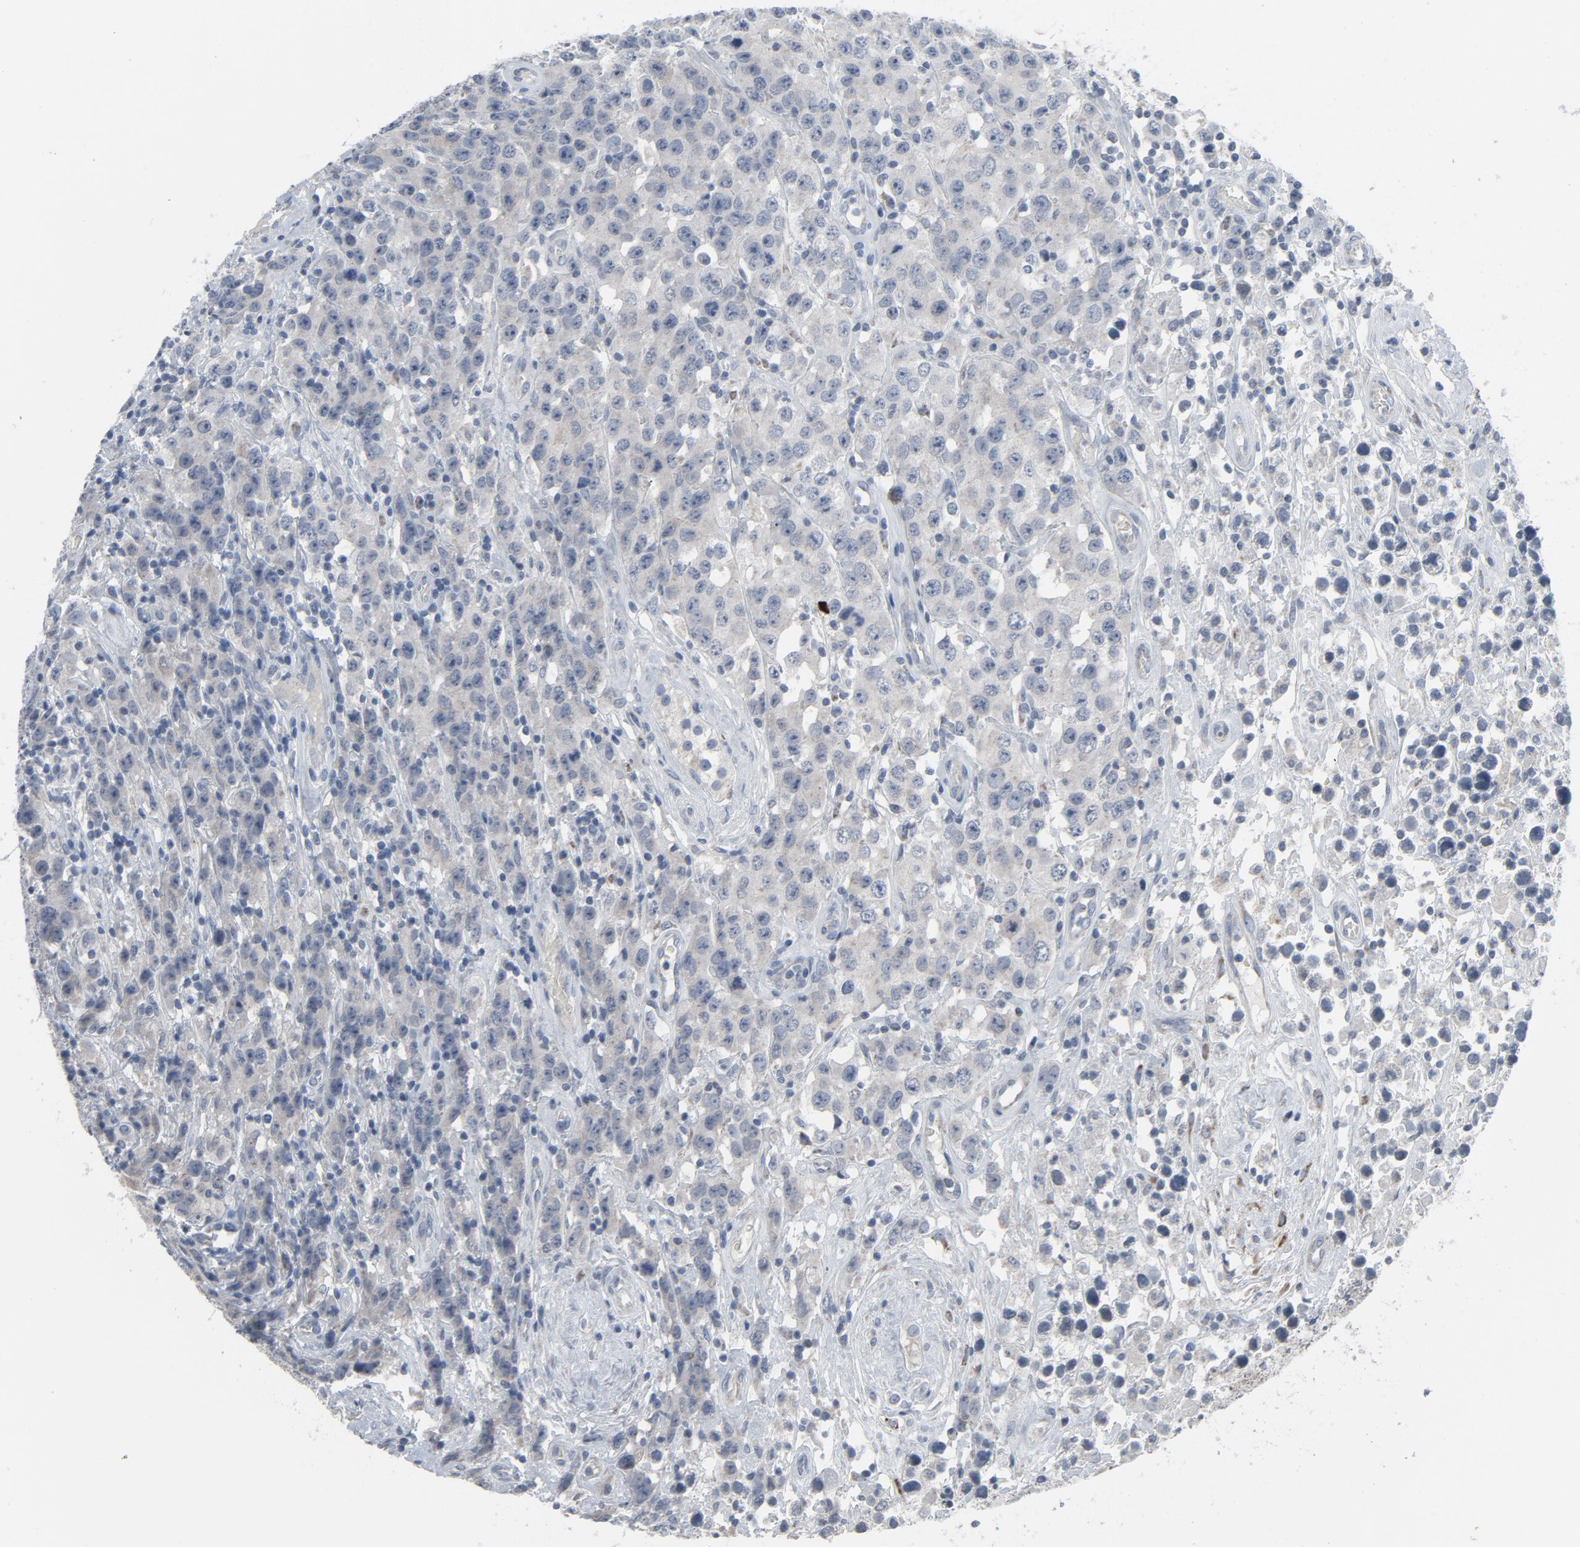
{"staining": {"intensity": "negative", "quantity": "none", "location": "none"}, "tissue": "testis cancer", "cell_type": "Tumor cells", "image_type": "cancer", "snomed": [{"axis": "morphology", "description": "Seminoma, NOS"}, {"axis": "topography", "description": "Testis"}], "caption": "The photomicrograph reveals no staining of tumor cells in testis cancer (seminoma).", "gene": "GPX2", "patient": {"sex": "male", "age": 52}}